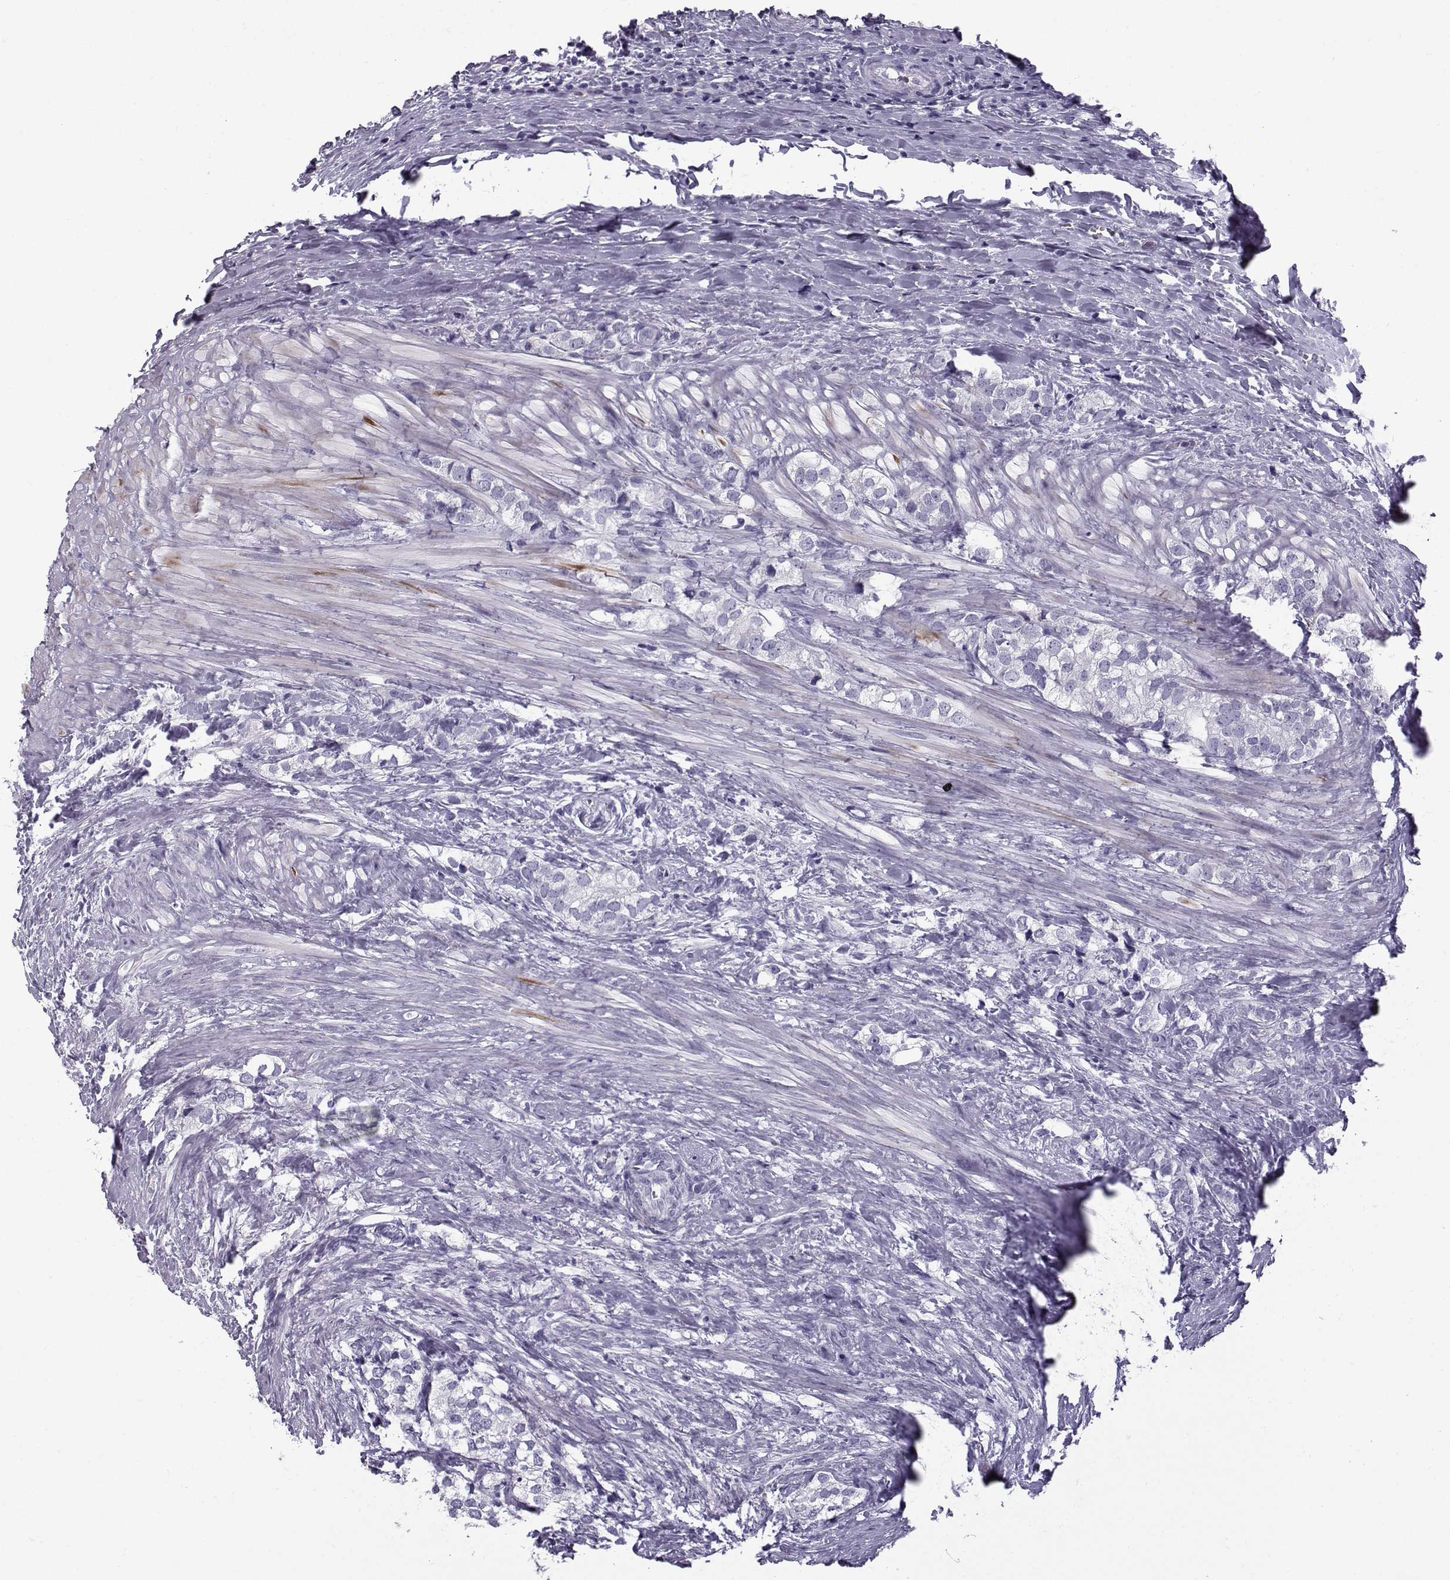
{"staining": {"intensity": "negative", "quantity": "none", "location": "none"}, "tissue": "prostate cancer", "cell_type": "Tumor cells", "image_type": "cancer", "snomed": [{"axis": "morphology", "description": "Adenocarcinoma, NOS"}, {"axis": "topography", "description": "Prostate and seminal vesicle, NOS"}], "caption": "Immunohistochemistry (IHC) micrograph of prostate adenocarcinoma stained for a protein (brown), which reveals no positivity in tumor cells.", "gene": "DMRT3", "patient": {"sex": "male", "age": 63}}